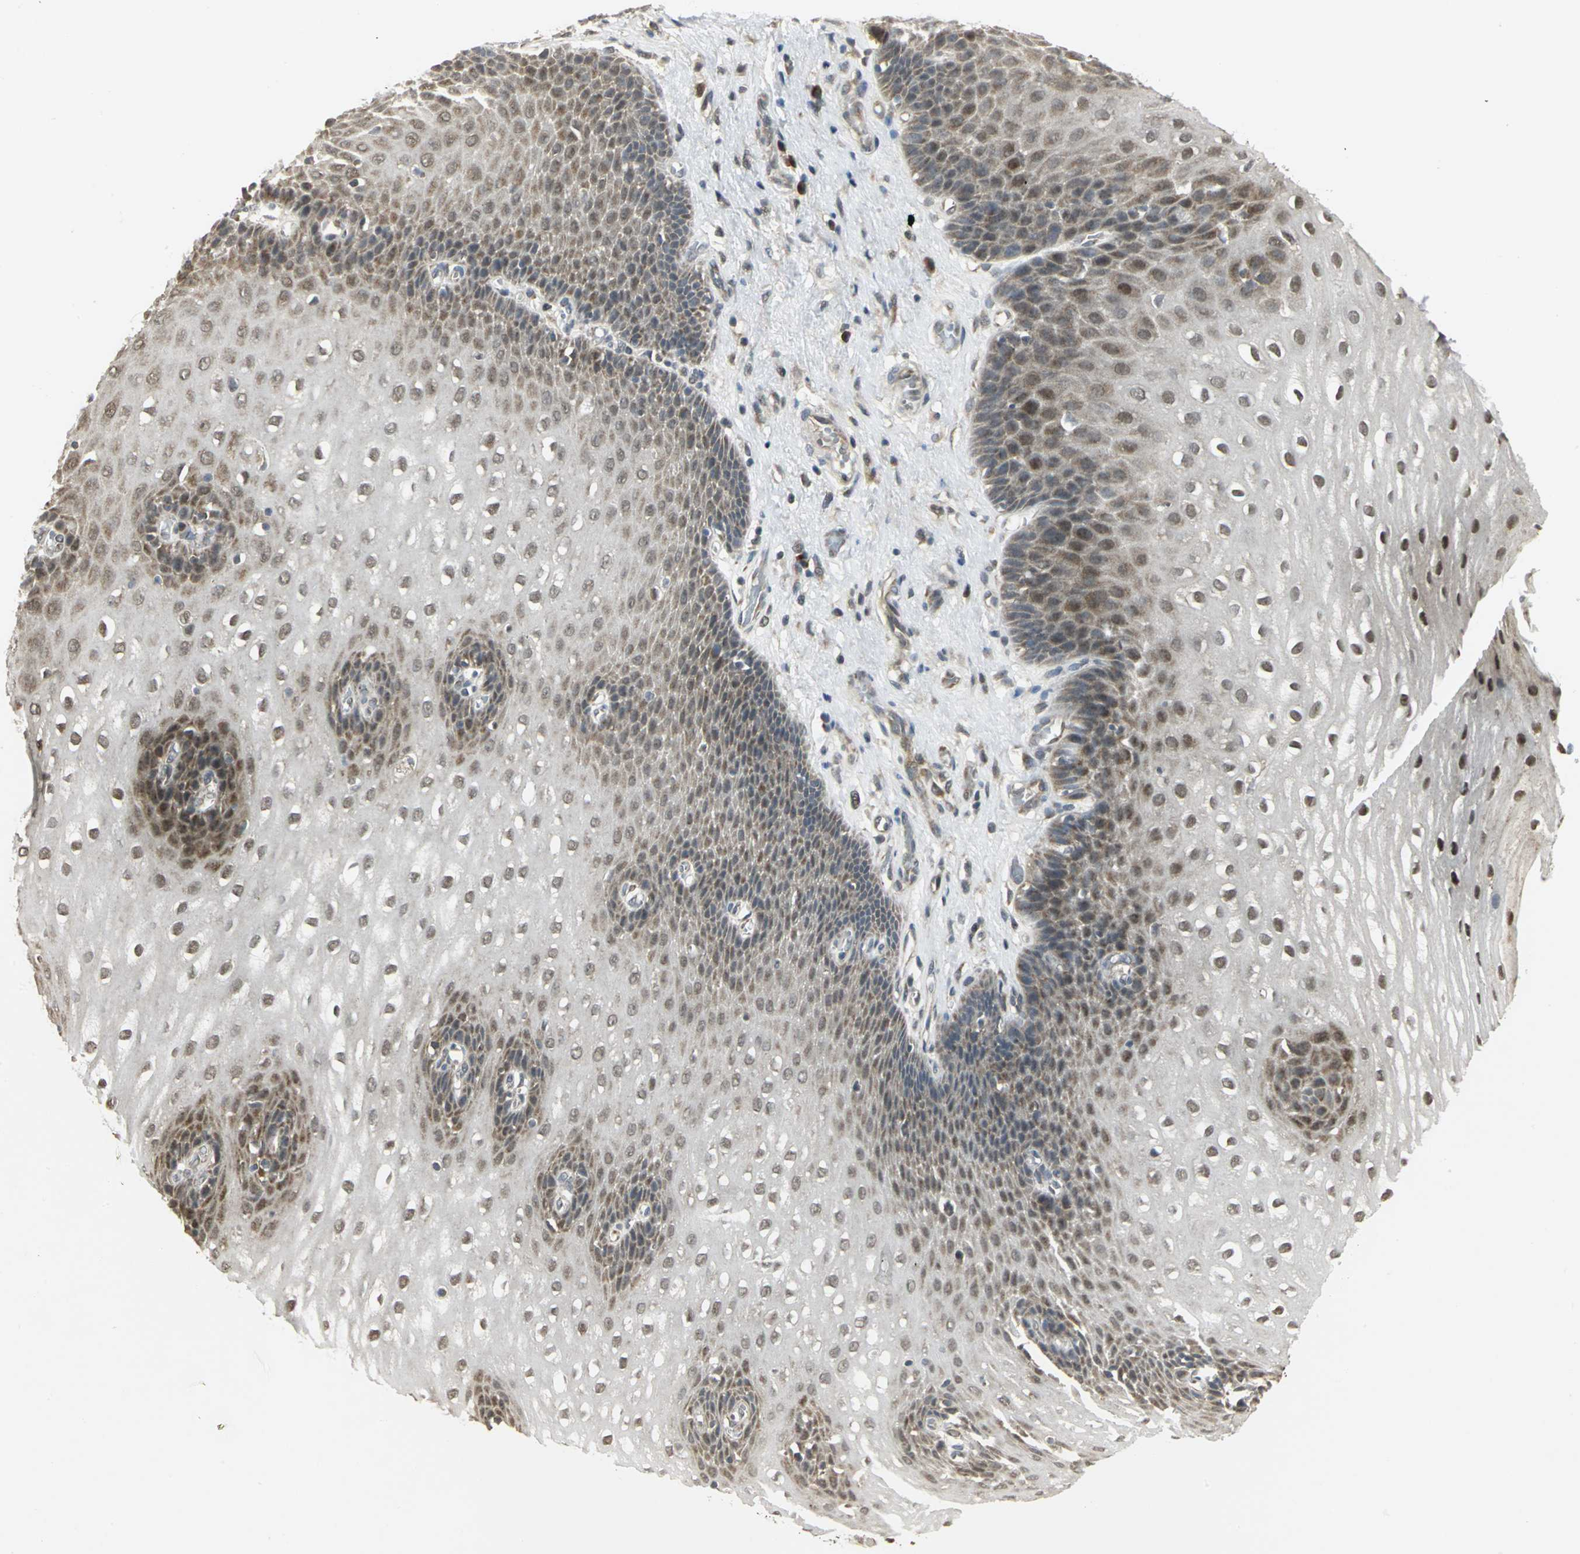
{"staining": {"intensity": "moderate", "quantity": ">75%", "location": "cytoplasmic/membranous,nuclear"}, "tissue": "esophagus", "cell_type": "Squamous epithelial cells", "image_type": "normal", "snomed": [{"axis": "morphology", "description": "Normal tissue, NOS"}, {"axis": "topography", "description": "Esophagus"}], "caption": "The image reveals staining of unremarkable esophagus, revealing moderate cytoplasmic/membranous,nuclear protein positivity (brown color) within squamous epithelial cells.", "gene": "PSMC4", "patient": {"sex": "male", "age": 48}}